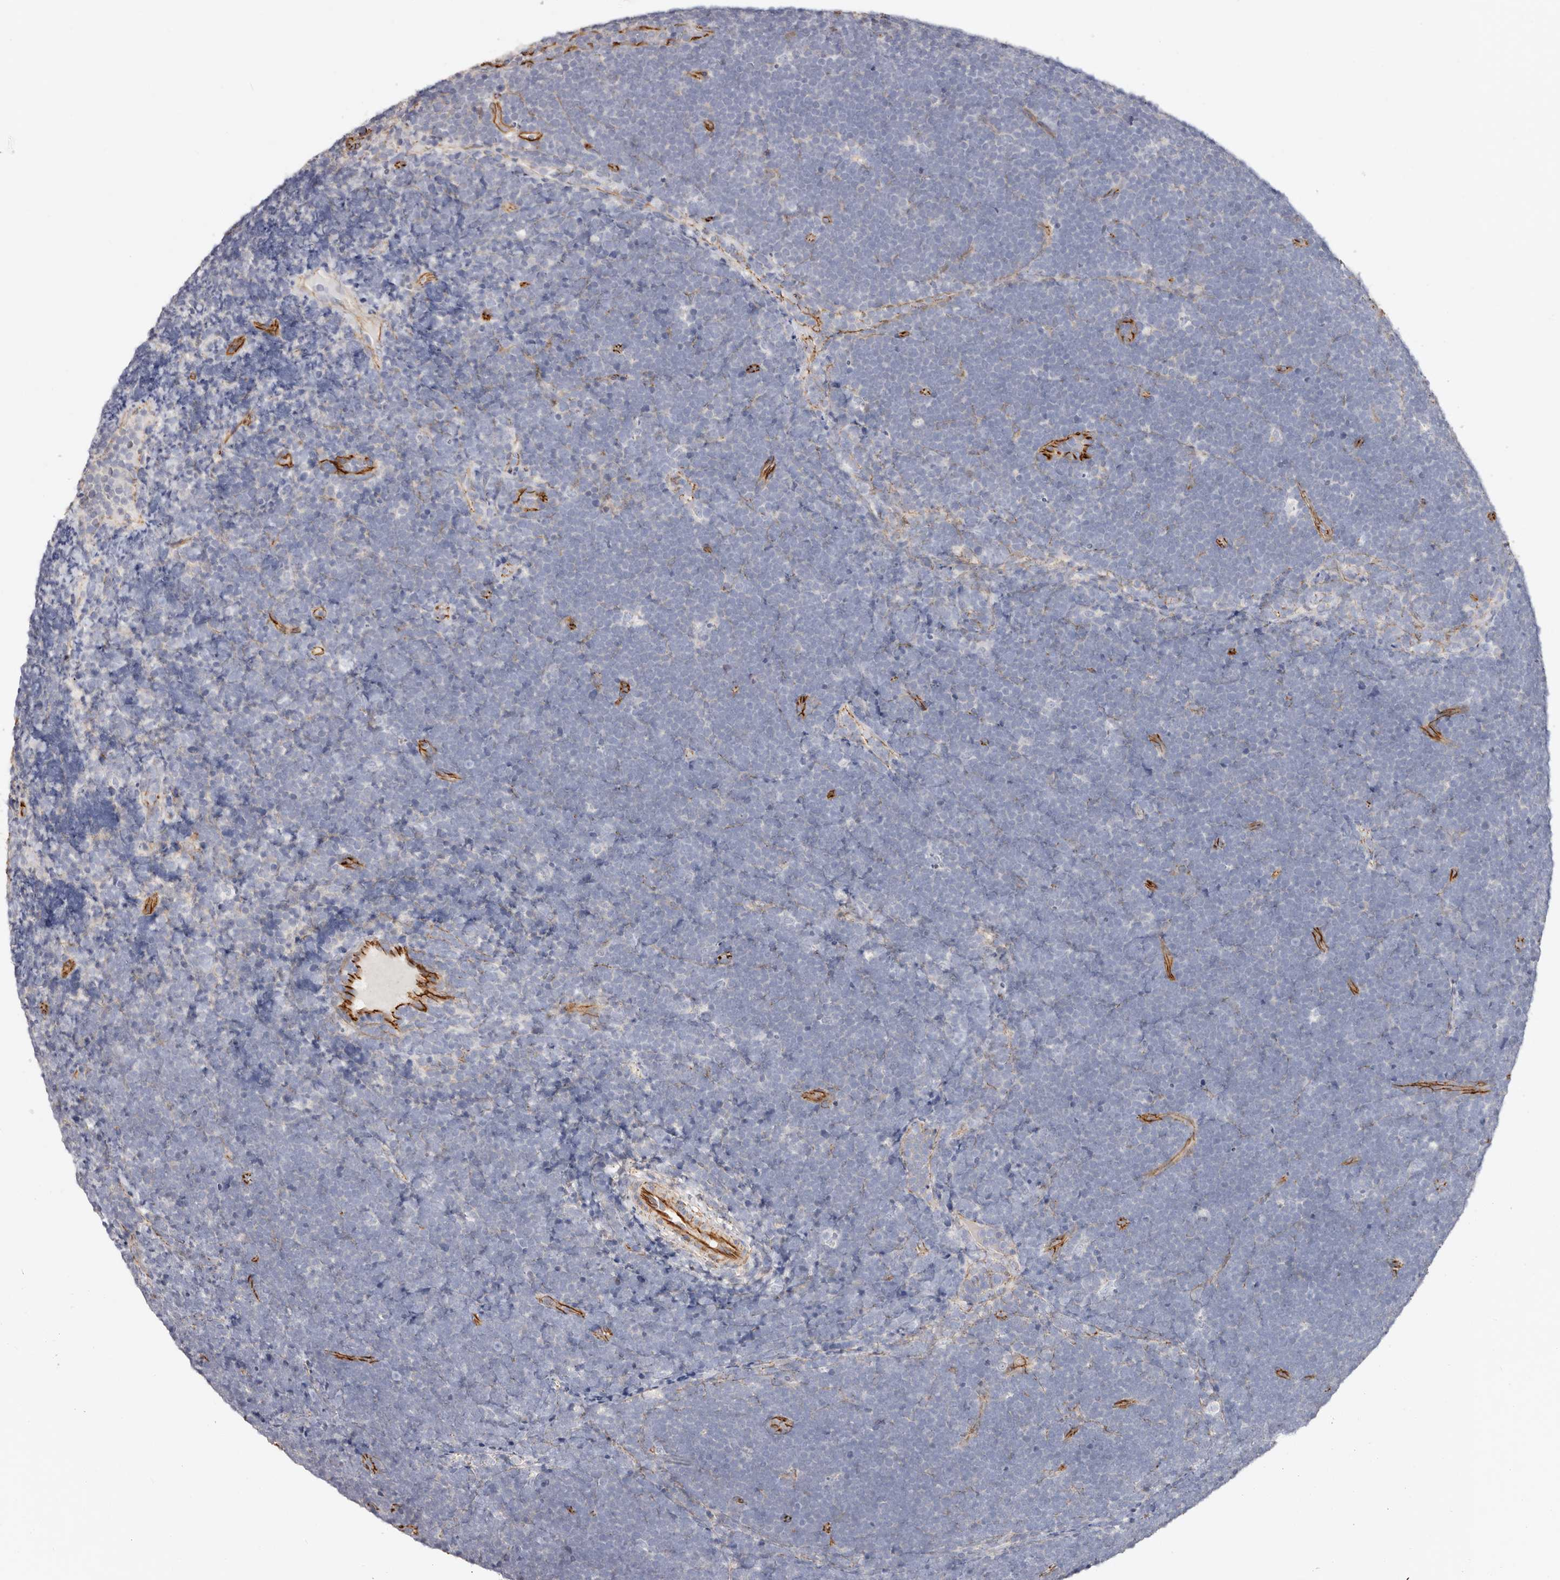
{"staining": {"intensity": "negative", "quantity": "none", "location": "none"}, "tissue": "lymphoma", "cell_type": "Tumor cells", "image_type": "cancer", "snomed": [{"axis": "morphology", "description": "Malignant lymphoma, non-Hodgkin's type, High grade"}, {"axis": "topography", "description": "Lymph node"}], "caption": "A histopathology image of lymphoma stained for a protein displays no brown staining in tumor cells.", "gene": "CTNNB1", "patient": {"sex": "male", "age": 13}}